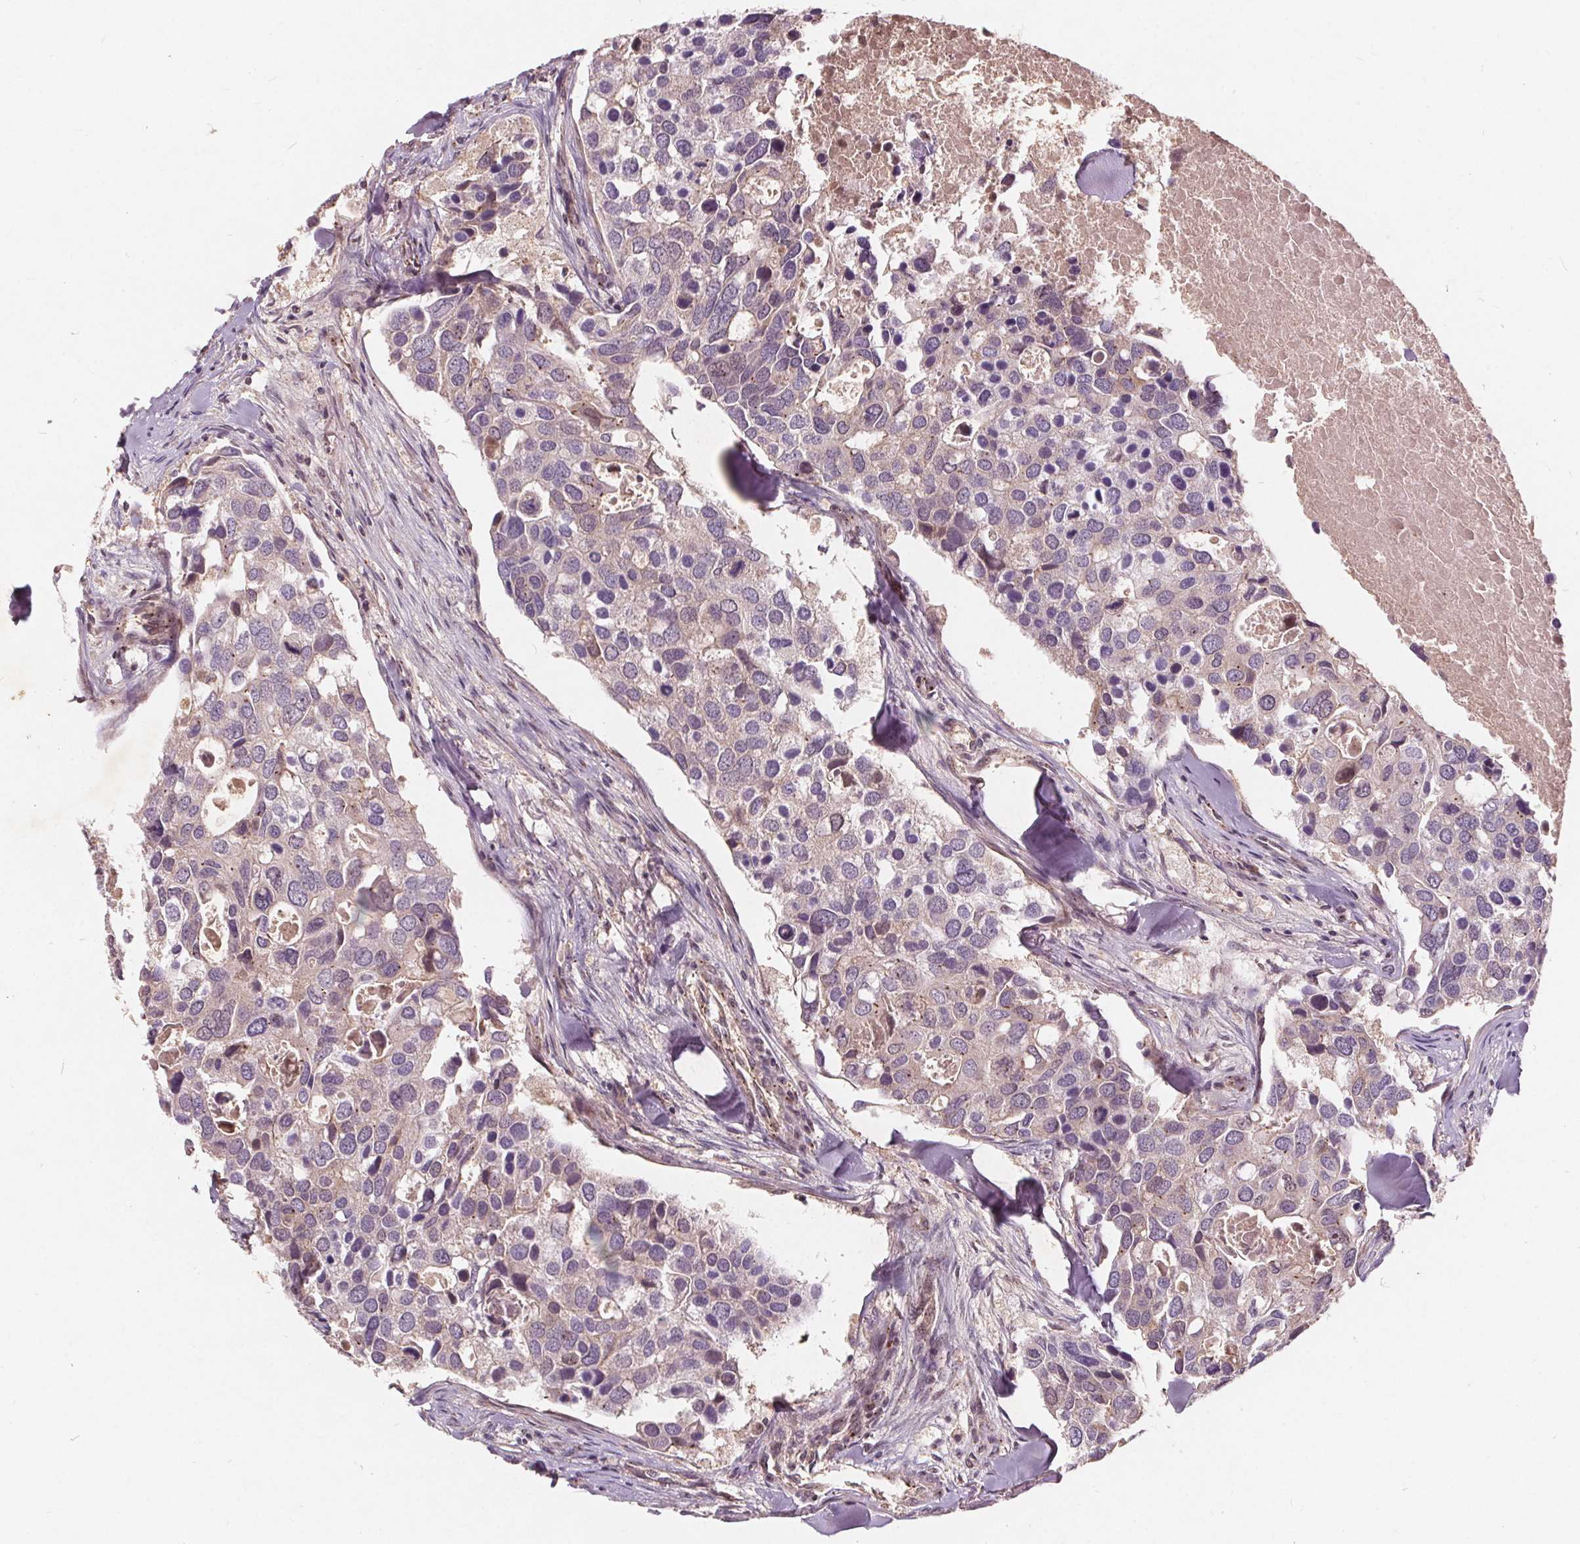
{"staining": {"intensity": "negative", "quantity": "none", "location": "none"}, "tissue": "breast cancer", "cell_type": "Tumor cells", "image_type": "cancer", "snomed": [{"axis": "morphology", "description": "Duct carcinoma"}, {"axis": "topography", "description": "Breast"}], "caption": "Image shows no protein expression in tumor cells of breast infiltrating ductal carcinoma tissue.", "gene": "CSNK1G2", "patient": {"sex": "female", "age": 83}}